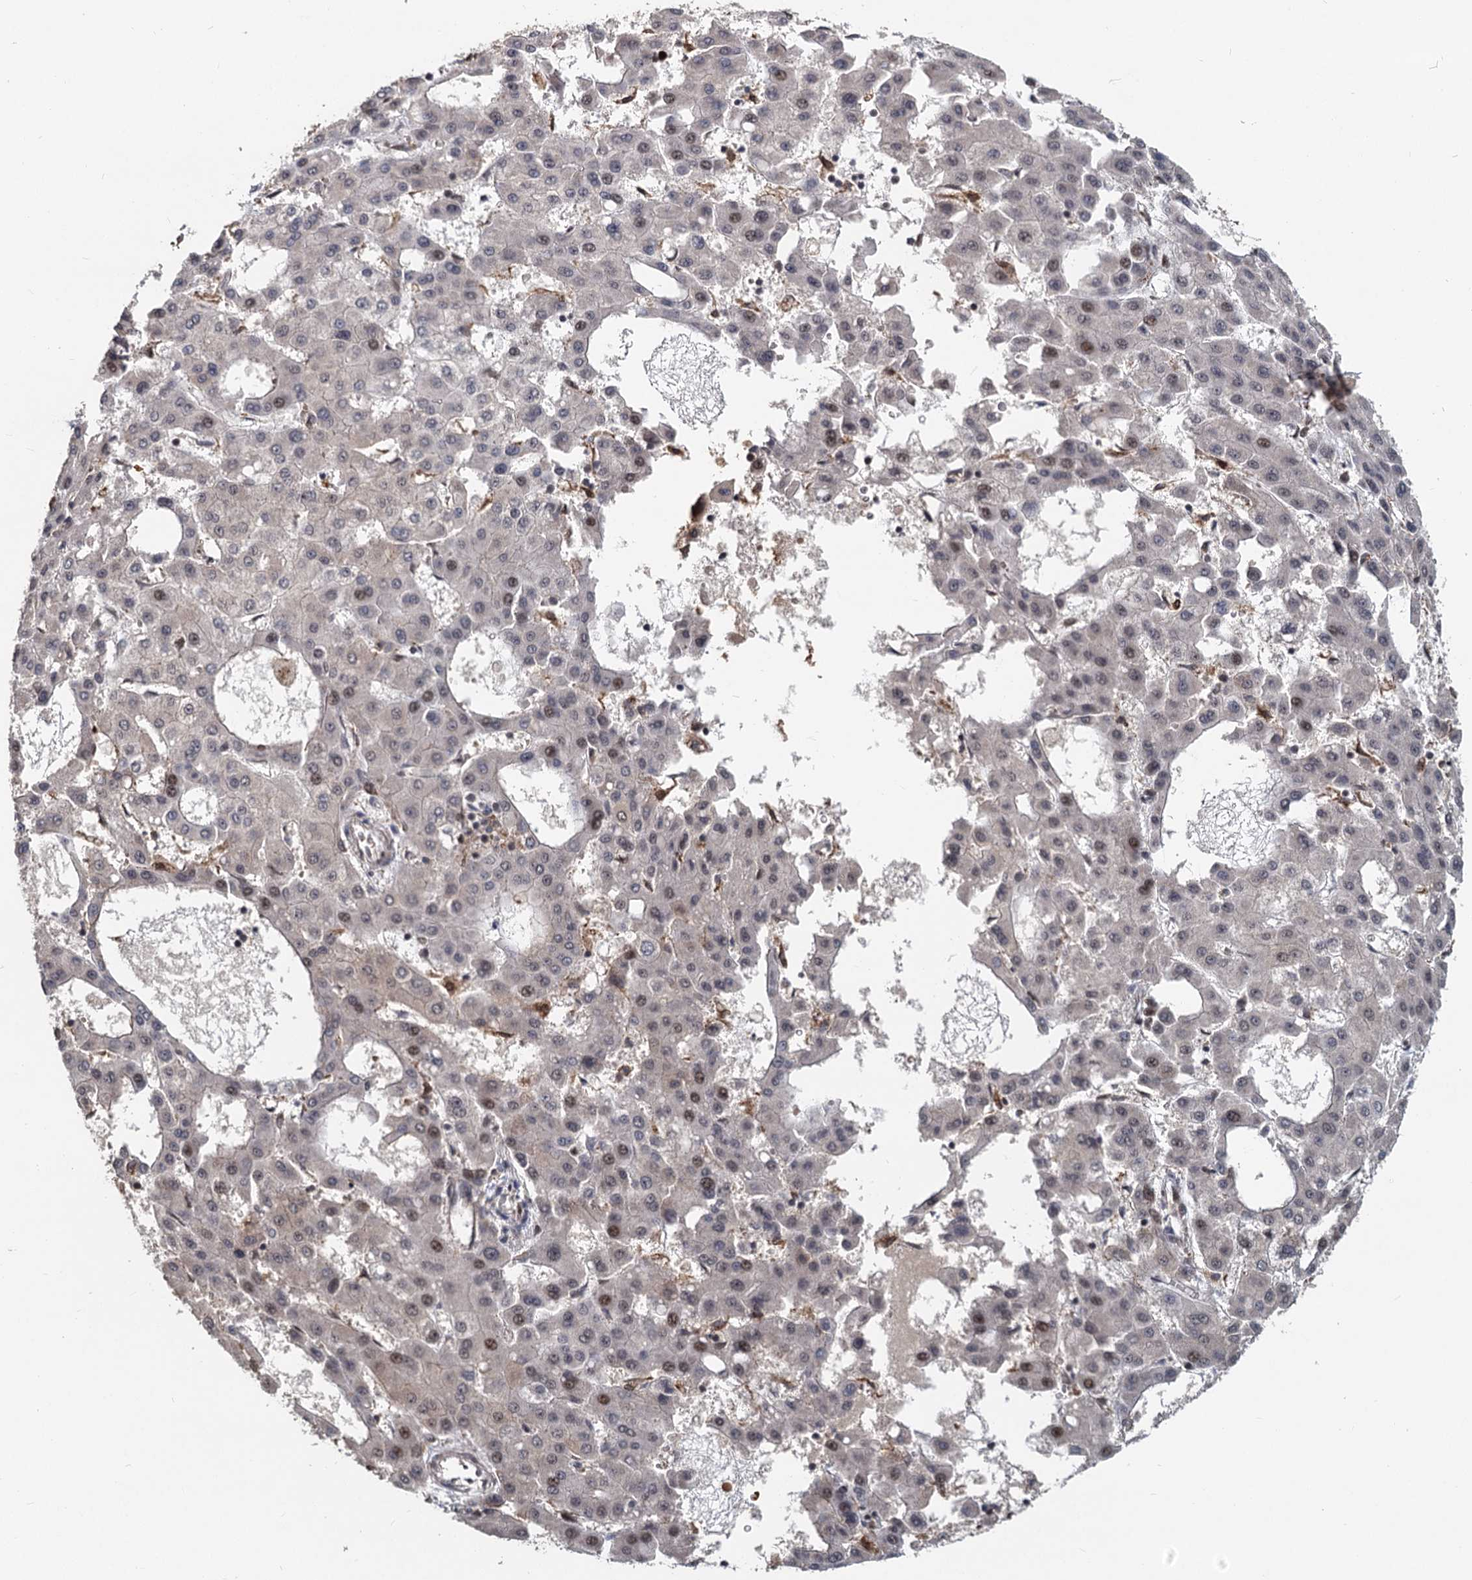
{"staining": {"intensity": "moderate", "quantity": "<25%", "location": "nuclear"}, "tissue": "liver cancer", "cell_type": "Tumor cells", "image_type": "cancer", "snomed": [{"axis": "morphology", "description": "Carcinoma, Hepatocellular, NOS"}, {"axis": "topography", "description": "Liver"}], "caption": "Liver hepatocellular carcinoma stained with a protein marker shows moderate staining in tumor cells.", "gene": "FANCI", "patient": {"sex": "male", "age": 47}}